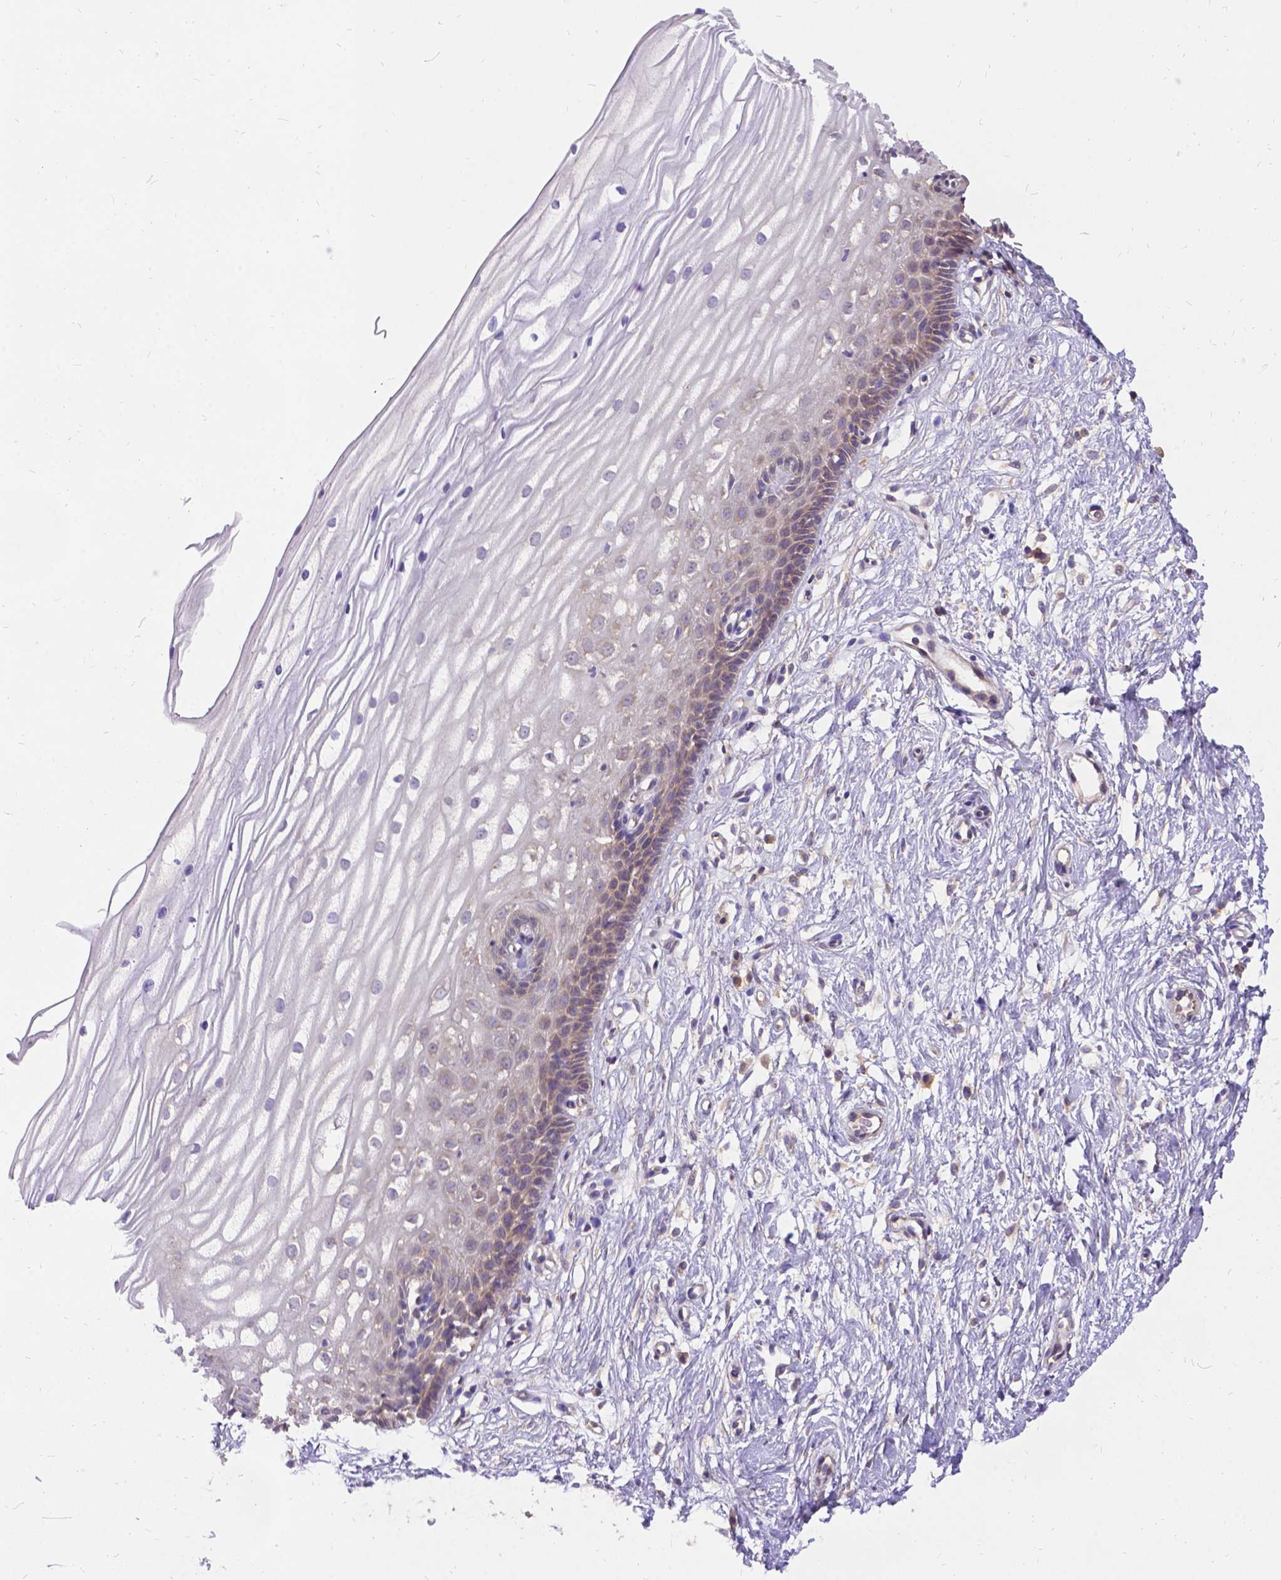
{"staining": {"intensity": "weak", "quantity": ">75%", "location": "cytoplasmic/membranous"}, "tissue": "cervix", "cell_type": "Glandular cells", "image_type": "normal", "snomed": [{"axis": "morphology", "description": "Normal tissue, NOS"}, {"axis": "topography", "description": "Cervix"}], "caption": "Cervix stained with a protein marker exhibits weak staining in glandular cells.", "gene": "DENND6A", "patient": {"sex": "female", "age": 40}}